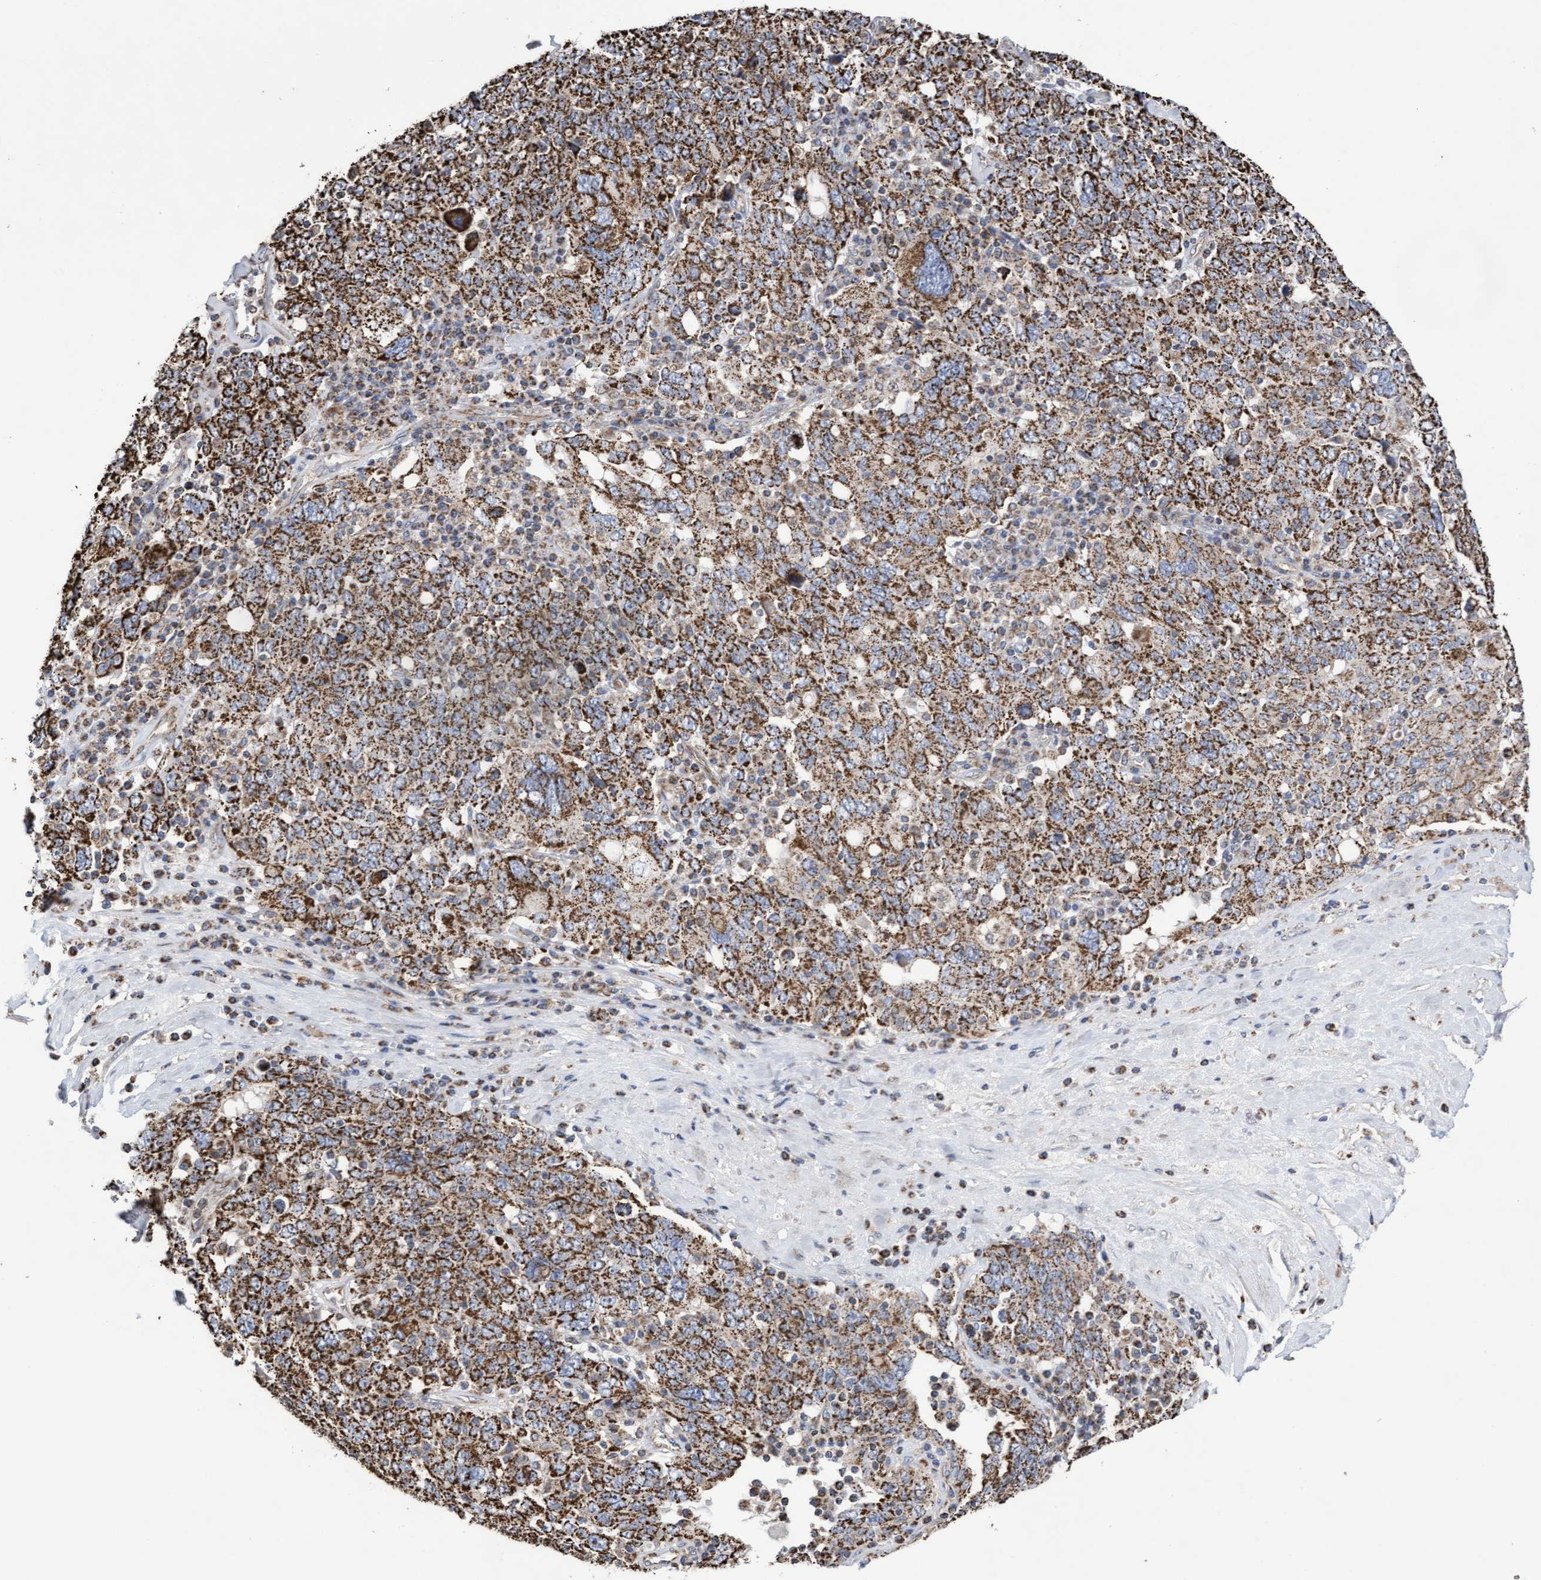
{"staining": {"intensity": "strong", "quantity": ">75%", "location": "cytoplasmic/membranous"}, "tissue": "ovarian cancer", "cell_type": "Tumor cells", "image_type": "cancer", "snomed": [{"axis": "morphology", "description": "Carcinoma, endometroid"}, {"axis": "topography", "description": "Ovary"}], "caption": "DAB (3,3'-diaminobenzidine) immunohistochemical staining of human ovarian endometroid carcinoma exhibits strong cytoplasmic/membranous protein positivity in approximately >75% of tumor cells. Nuclei are stained in blue.", "gene": "COBL", "patient": {"sex": "female", "age": 62}}